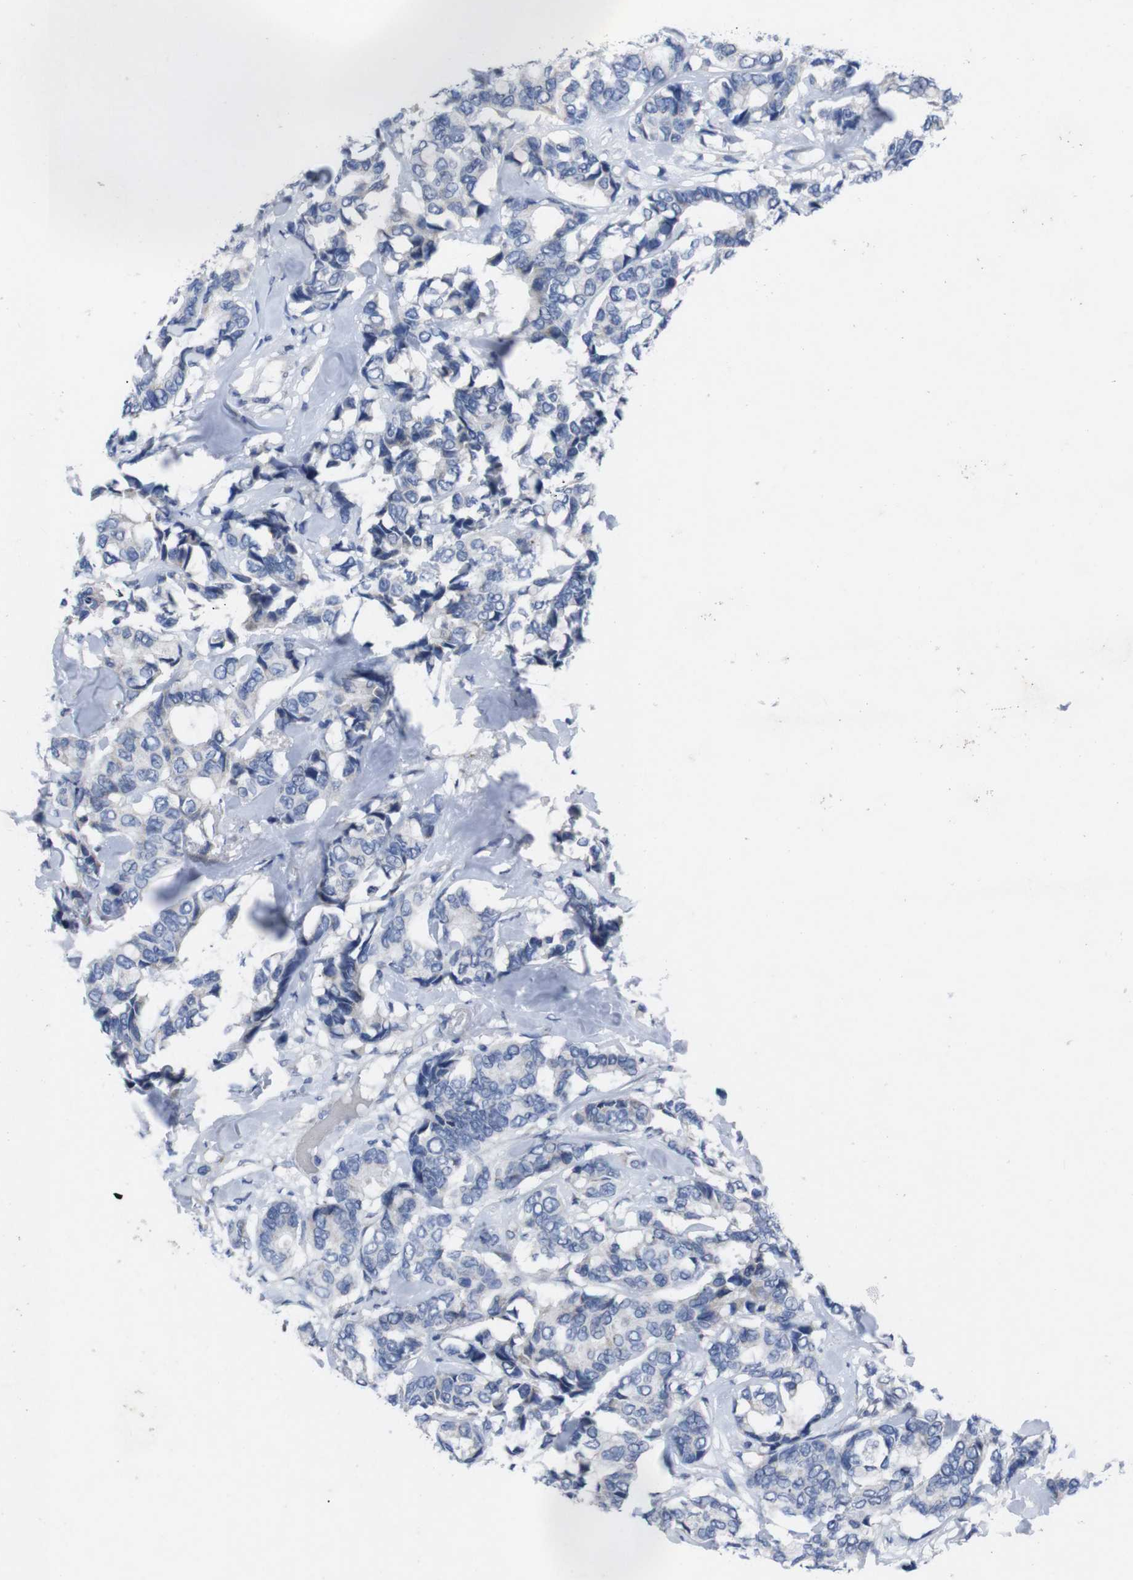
{"staining": {"intensity": "negative", "quantity": "none", "location": "none"}, "tissue": "breast cancer", "cell_type": "Tumor cells", "image_type": "cancer", "snomed": [{"axis": "morphology", "description": "Duct carcinoma"}, {"axis": "topography", "description": "Breast"}], "caption": "Intraductal carcinoma (breast) was stained to show a protein in brown. There is no significant positivity in tumor cells.", "gene": "IRF4", "patient": {"sex": "female", "age": 87}}